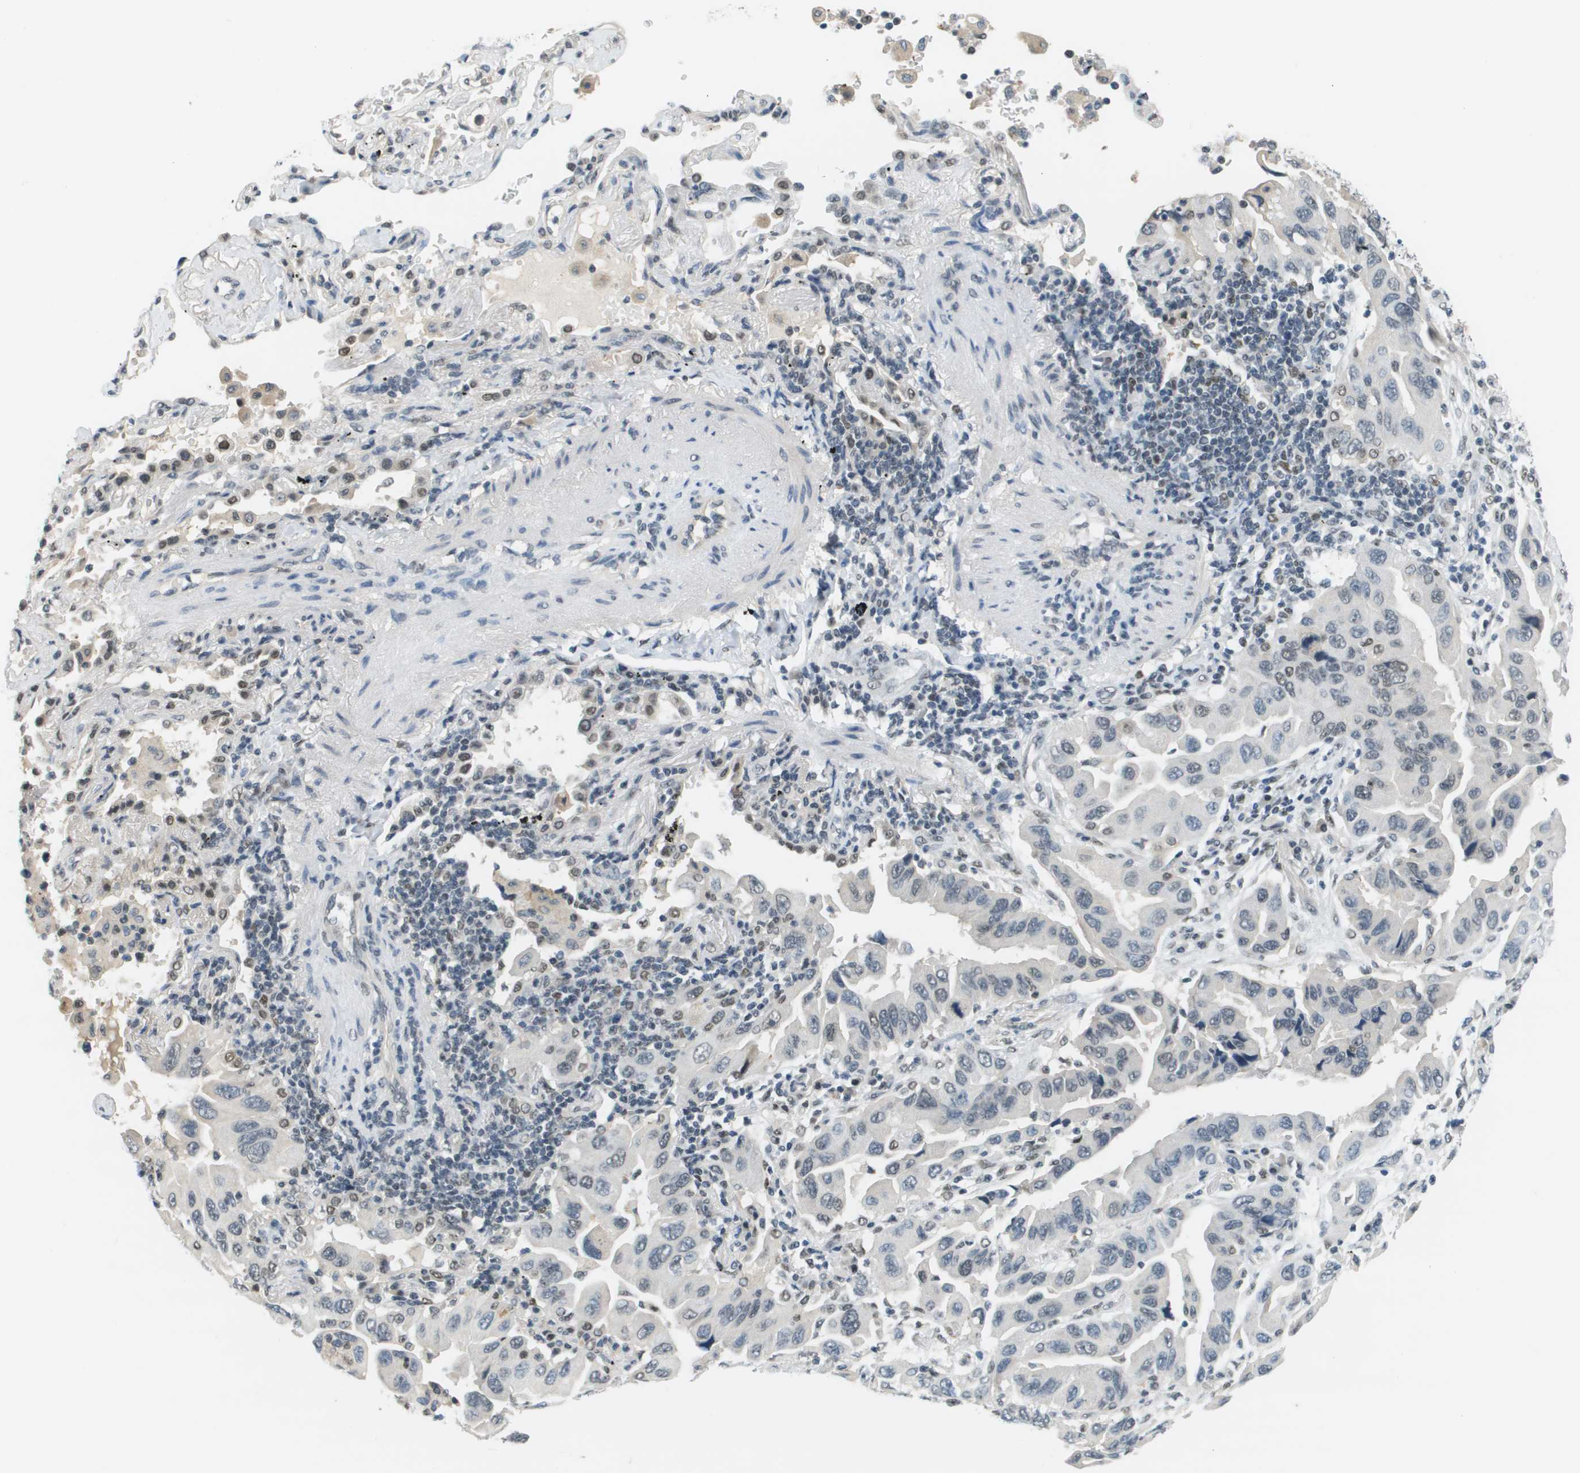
{"staining": {"intensity": "weak", "quantity": "<25%", "location": "nuclear"}, "tissue": "lung cancer", "cell_type": "Tumor cells", "image_type": "cancer", "snomed": [{"axis": "morphology", "description": "Adenocarcinoma, NOS"}, {"axis": "topography", "description": "Lung"}], "caption": "Immunohistochemistry (IHC) image of human adenocarcinoma (lung) stained for a protein (brown), which displays no expression in tumor cells.", "gene": "CBX5", "patient": {"sex": "female", "age": 65}}